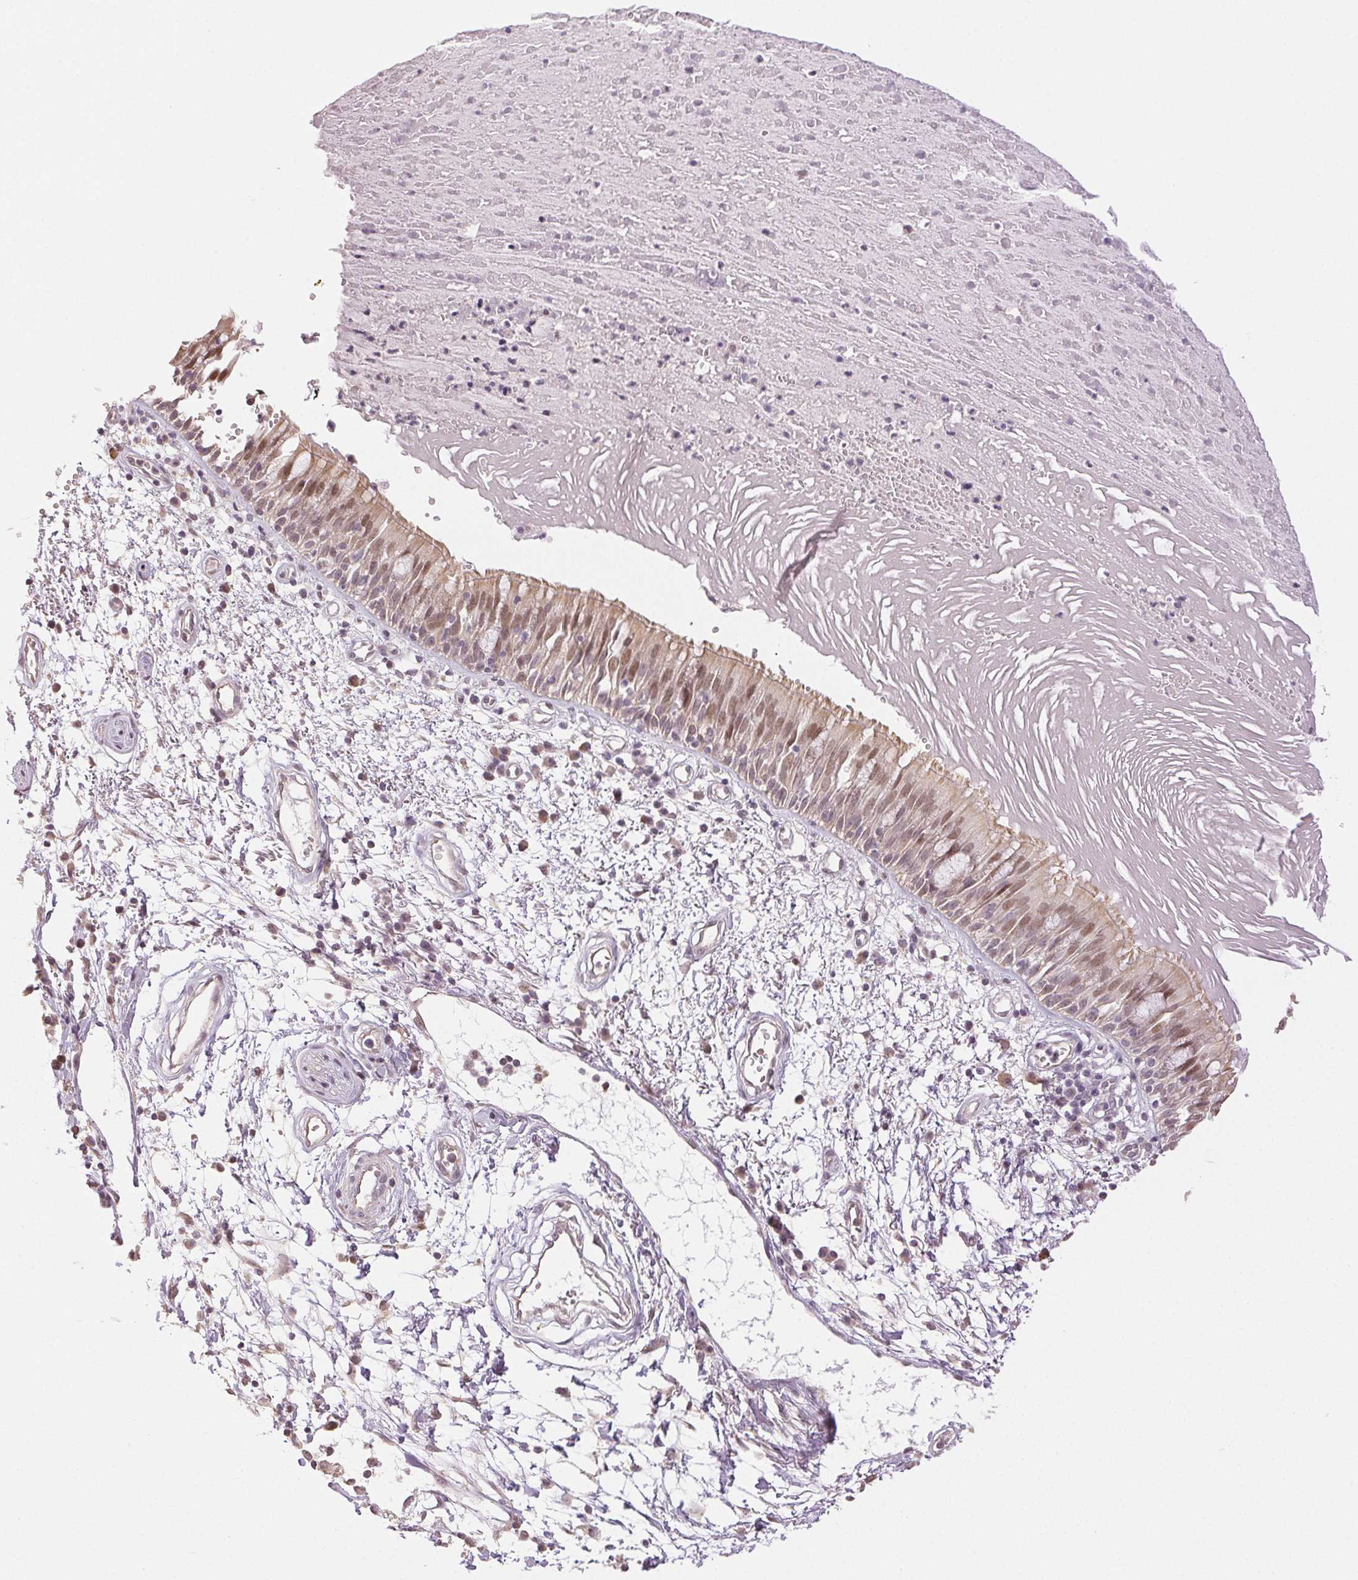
{"staining": {"intensity": "moderate", "quantity": "25%-75%", "location": "cytoplasmic/membranous,nuclear"}, "tissue": "bronchus", "cell_type": "Respiratory epithelial cells", "image_type": "normal", "snomed": [{"axis": "morphology", "description": "Normal tissue, NOS"}, {"axis": "morphology", "description": "Squamous cell carcinoma, NOS"}, {"axis": "topography", "description": "Cartilage tissue"}, {"axis": "topography", "description": "Bronchus"}, {"axis": "topography", "description": "Lung"}], "caption": "This photomicrograph exhibits immunohistochemistry (IHC) staining of benign human bronchus, with medium moderate cytoplasmic/membranous,nuclear staining in about 25%-75% of respiratory epithelial cells.", "gene": "PLCB1", "patient": {"sex": "male", "age": 66}}